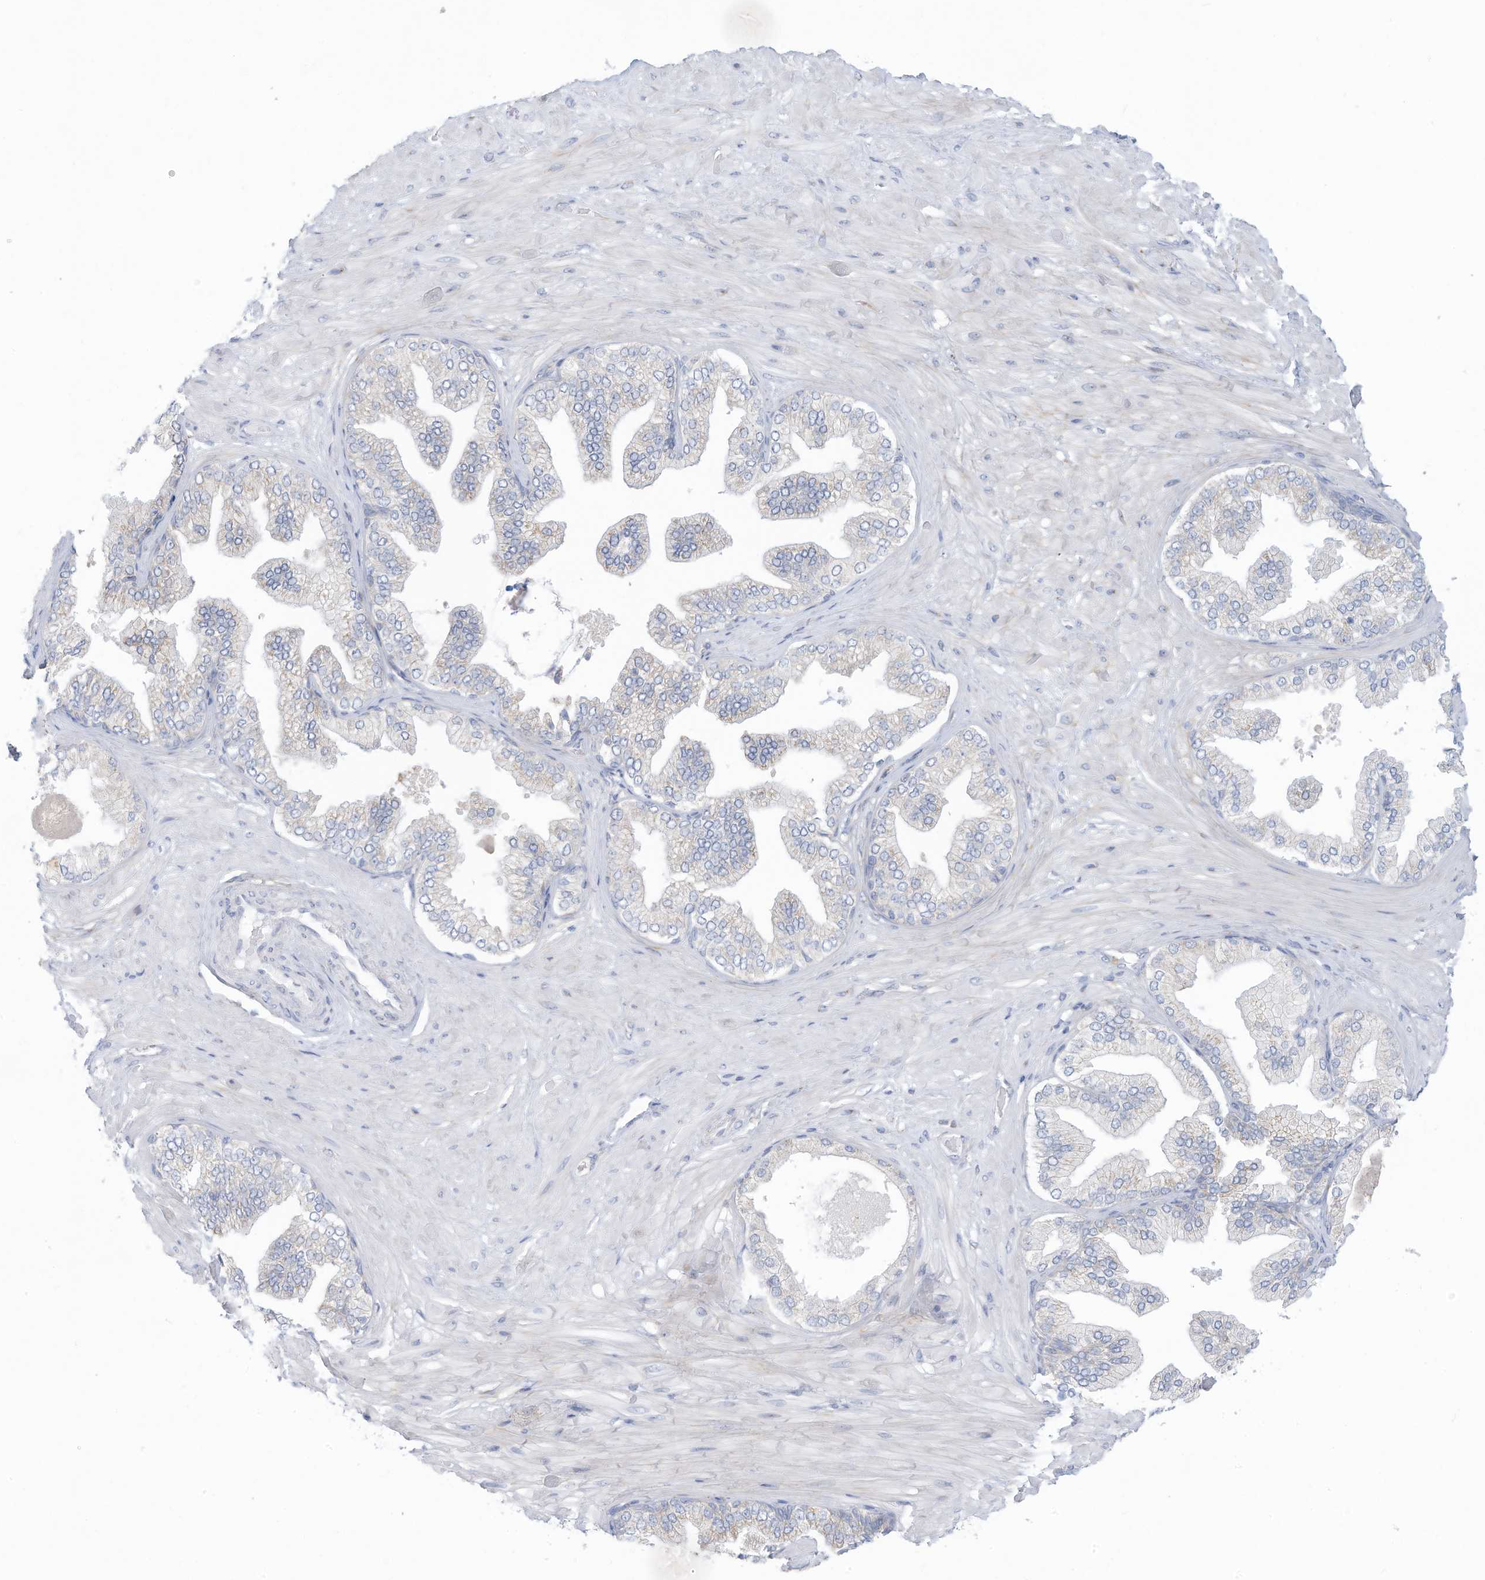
{"staining": {"intensity": "negative", "quantity": "none", "location": "none"}, "tissue": "adipose tissue", "cell_type": "Adipocytes", "image_type": "normal", "snomed": [{"axis": "morphology", "description": "Normal tissue, NOS"}, {"axis": "morphology", "description": "Adenocarcinoma, Low grade"}, {"axis": "topography", "description": "Prostate"}, {"axis": "topography", "description": "Peripheral nerve tissue"}], "caption": "A photomicrograph of human adipose tissue is negative for staining in adipocytes. Nuclei are stained in blue.", "gene": "TRMT2B", "patient": {"sex": "male", "age": 63}}